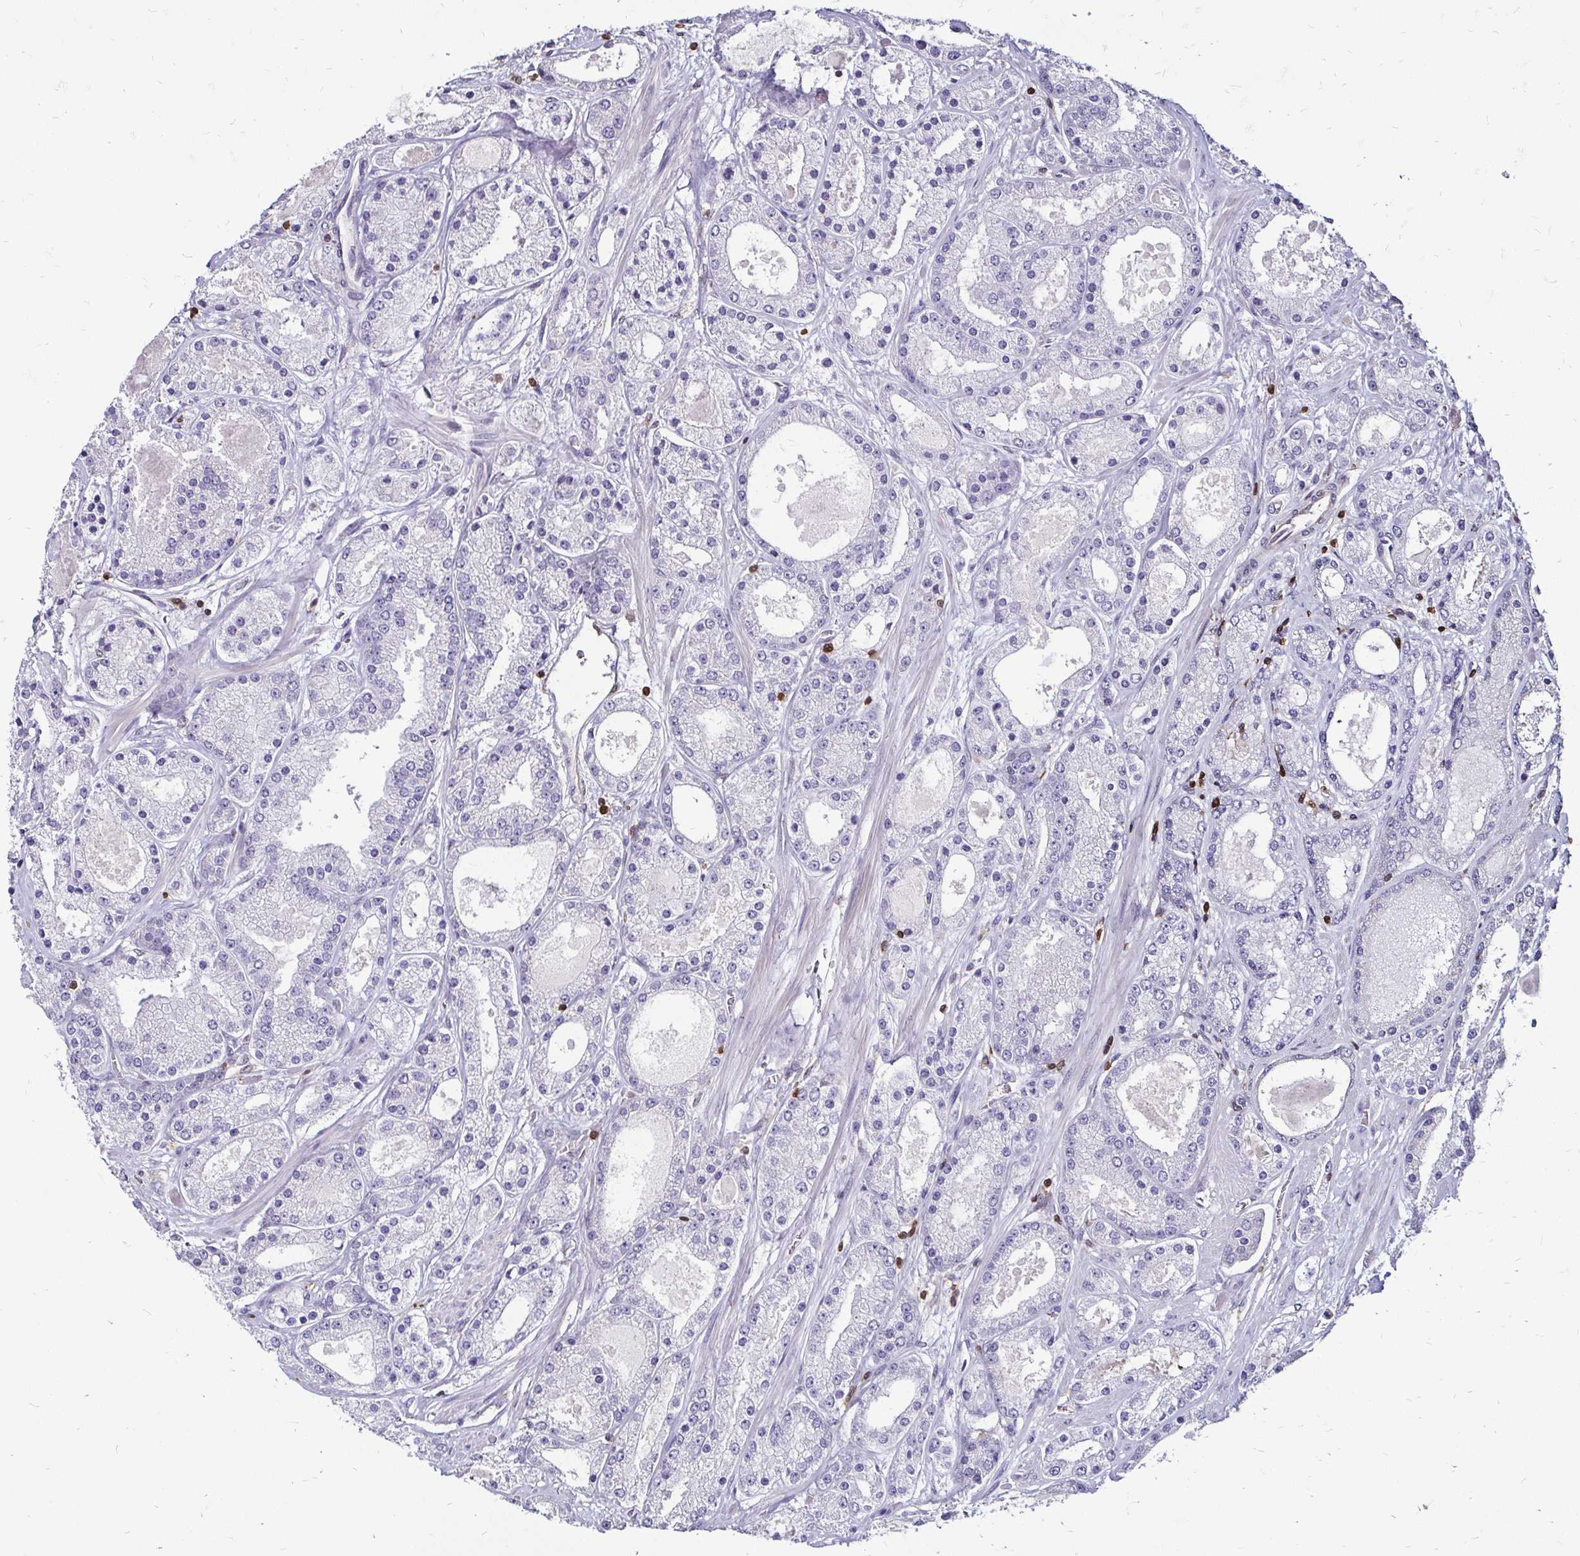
{"staining": {"intensity": "negative", "quantity": "none", "location": "none"}, "tissue": "prostate cancer", "cell_type": "Tumor cells", "image_type": "cancer", "snomed": [{"axis": "morphology", "description": "Adenocarcinoma, High grade"}, {"axis": "topography", "description": "Prostate"}], "caption": "Immunohistochemical staining of high-grade adenocarcinoma (prostate) exhibits no significant staining in tumor cells.", "gene": "ZFP1", "patient": {"sex": "male", "age": 67}}